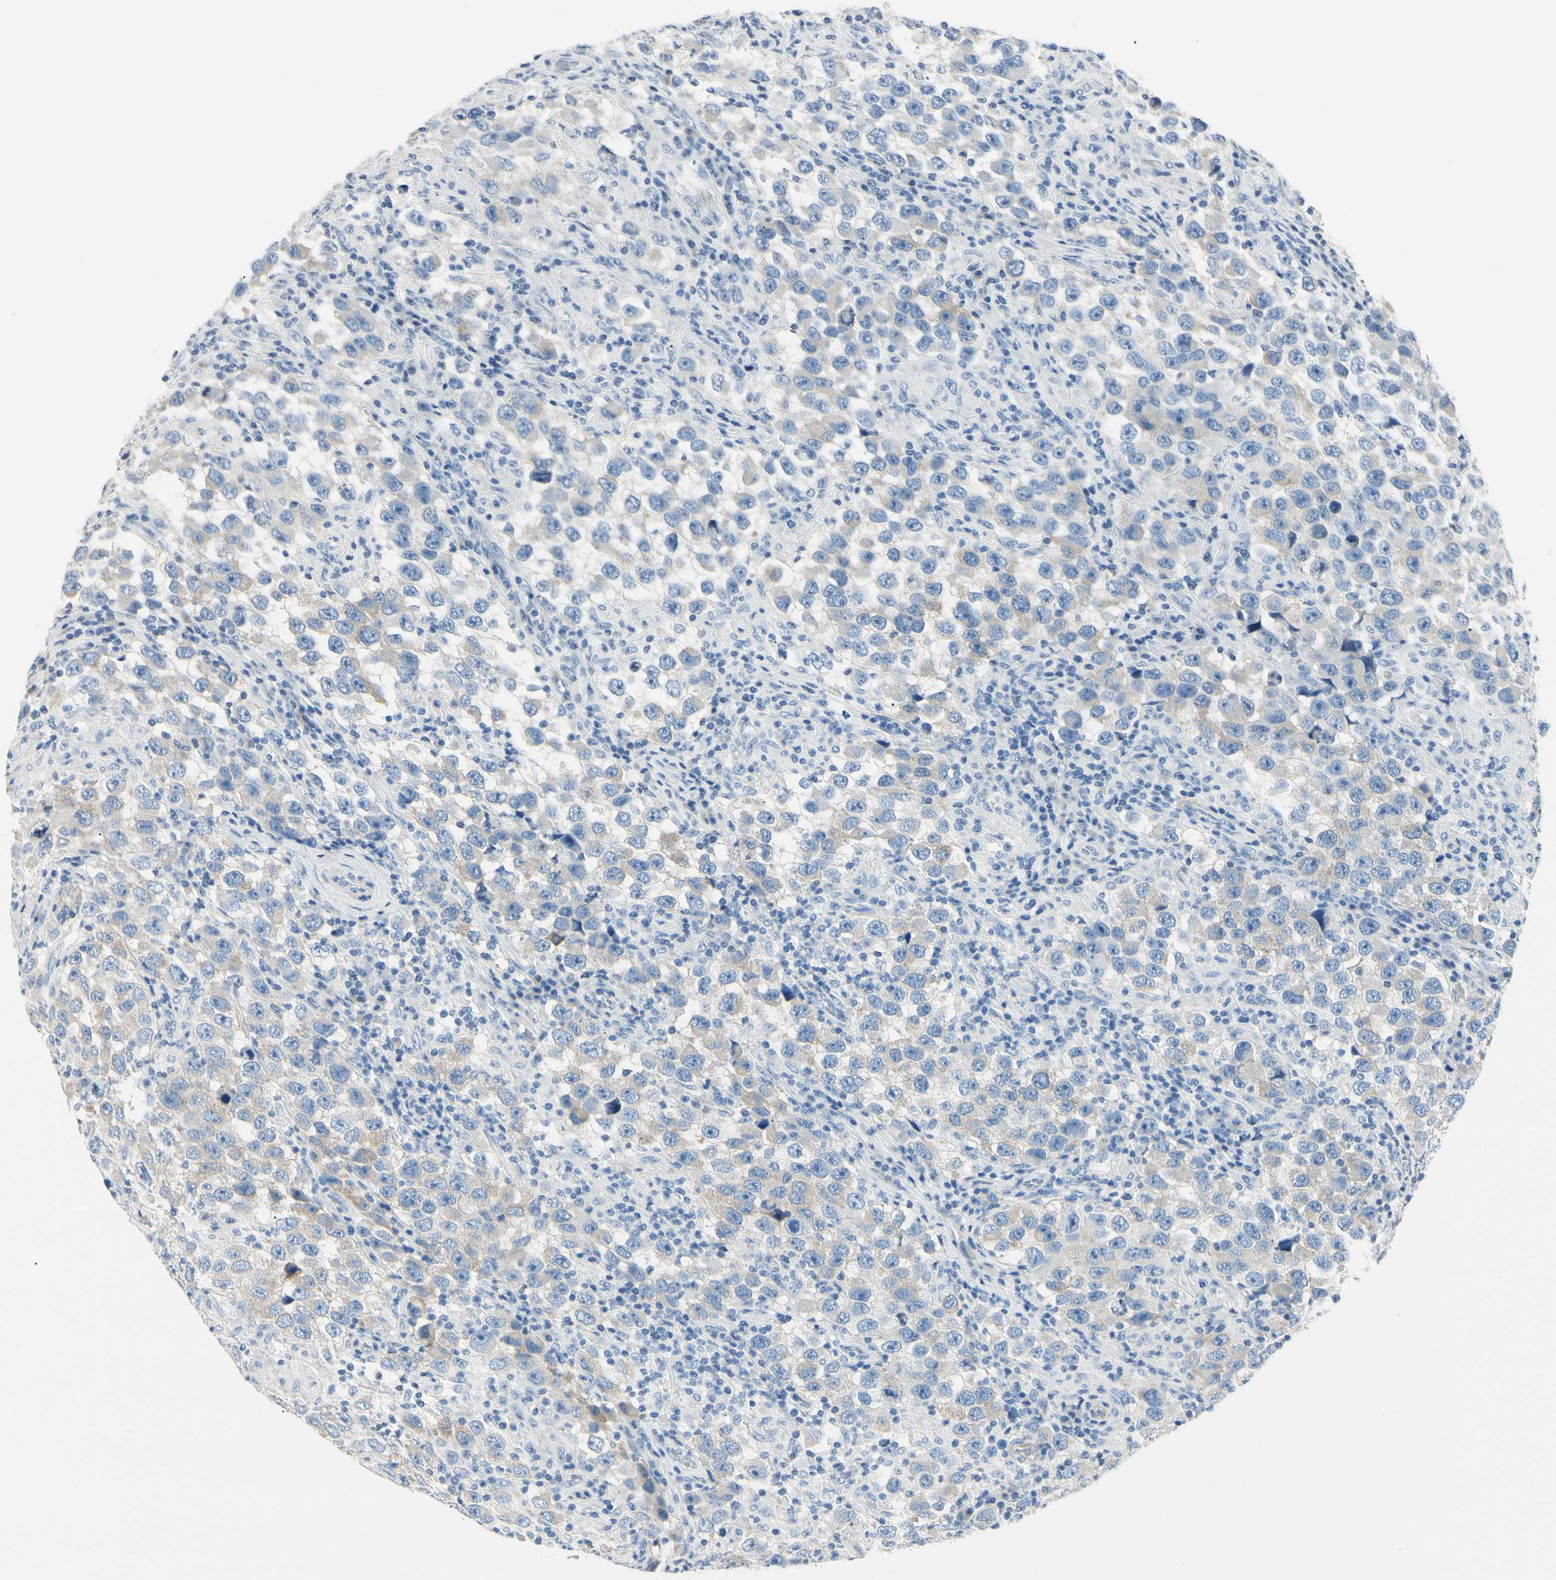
{"staining": {"intensity": "negative", "quantity": "none", "location": "none"}, "tissue": "testis cancer", "cell_type": "Tumor cells", "image_type": "cancer", "snomed": [{"axis": "morphology", "description": "Carcinoma, Embryonal, NOS"}, {"axis": "topography", "description": "Testis"}], "caption": "A photomicrograph of human testis embryonal carcinoma is negative for staining in tumor cells.", "gene": "AMPH", "patient": {"sex": "male", "age": 21}}